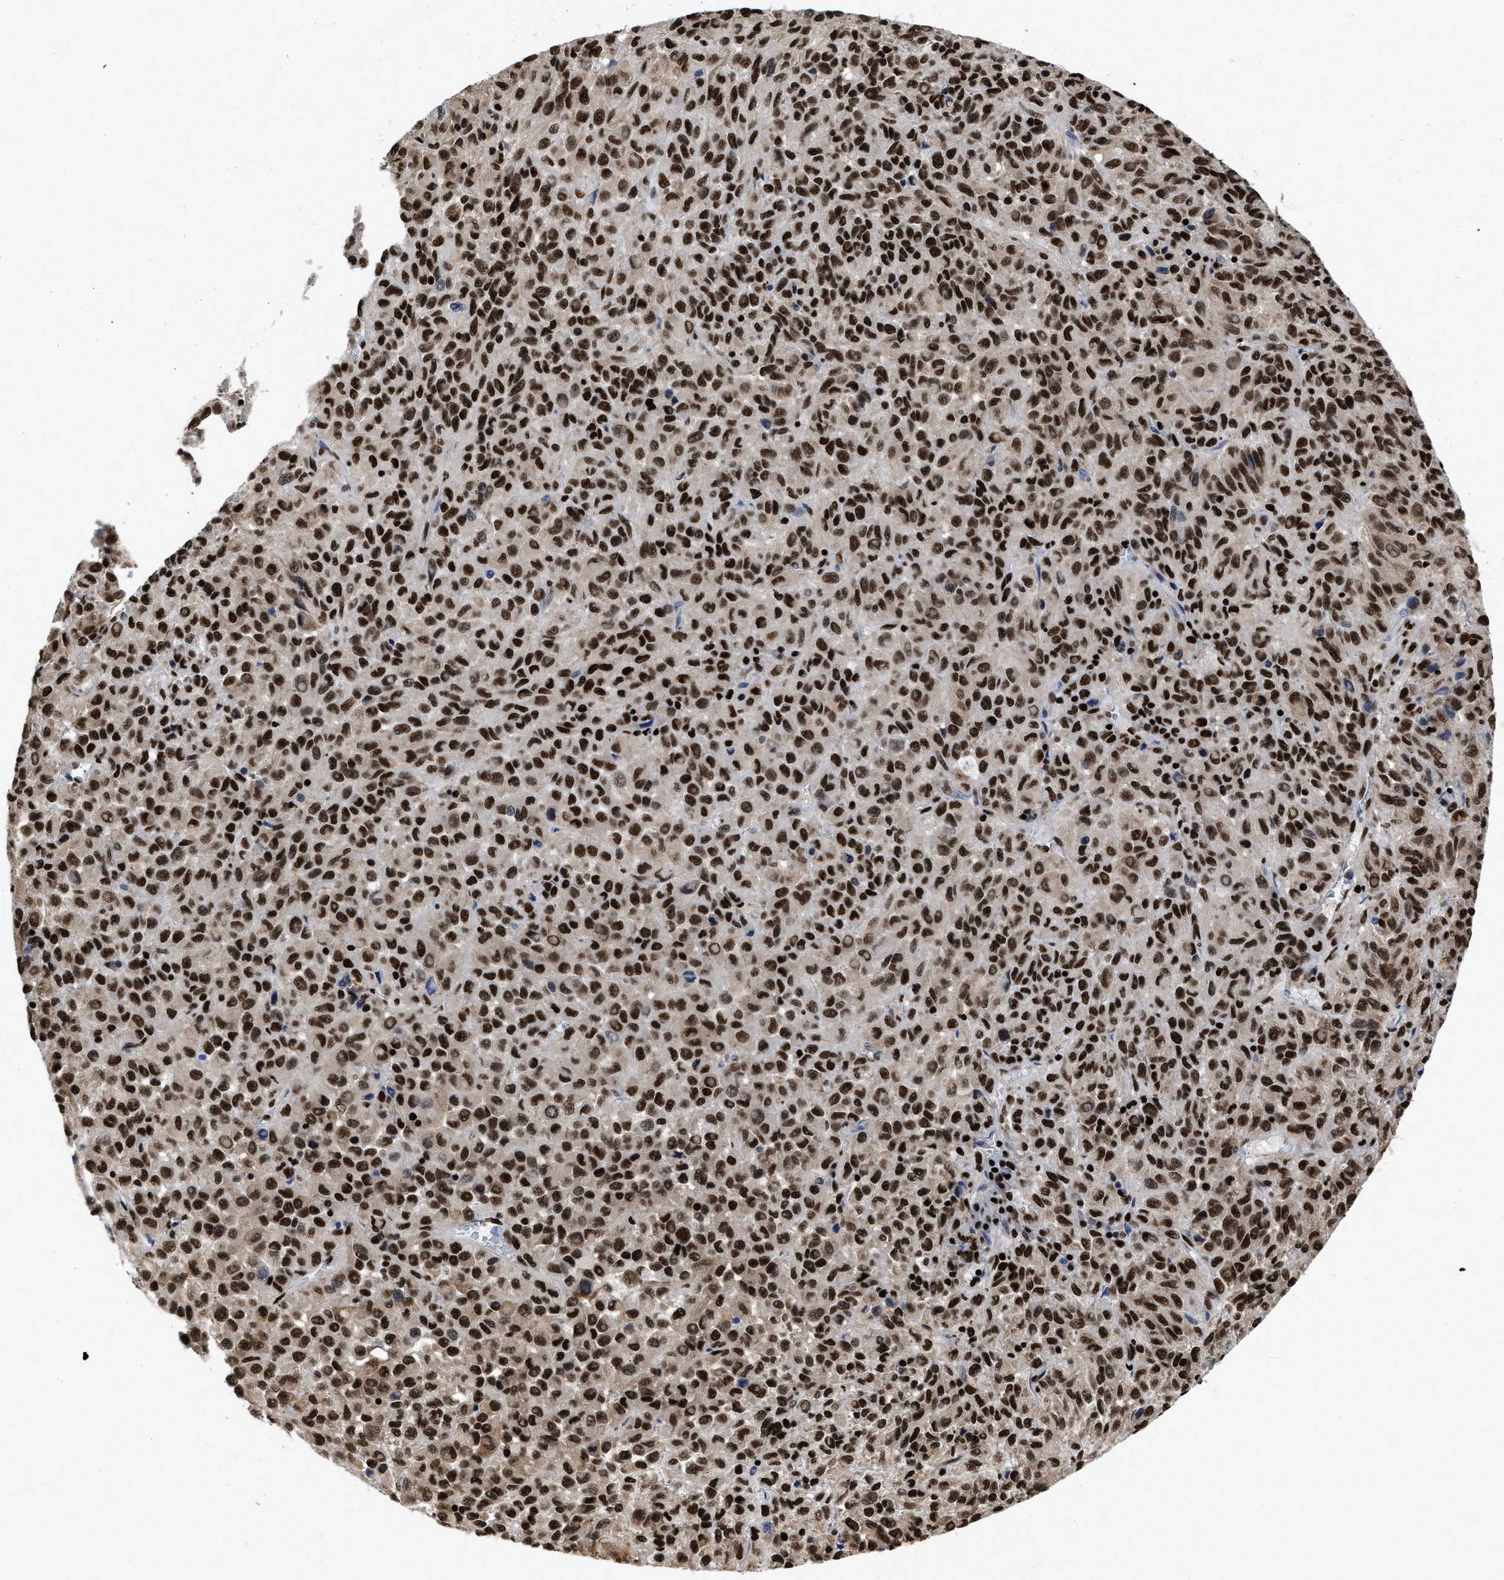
{"staining": {"intensity": "strong", "quantity": ">75%", "location": "nuclear"}, "tissue": "melanoma", "cell_type": "Tumor cells", "image_type": "cancer", "snomed": [{"axis": "morphology", "description": "Malignant melanoma, Metastatic site"}, {"axis": "topography", "description": "Lung"}], "caption": "Immunohistochemical staining of human malignant melanoma (metastatic site) reveals high levels of strong nuclear protein staining in approximately >75% of tumor cells.", "gene": "CREB1", "patient": {"sex": "male", "age": 64}}